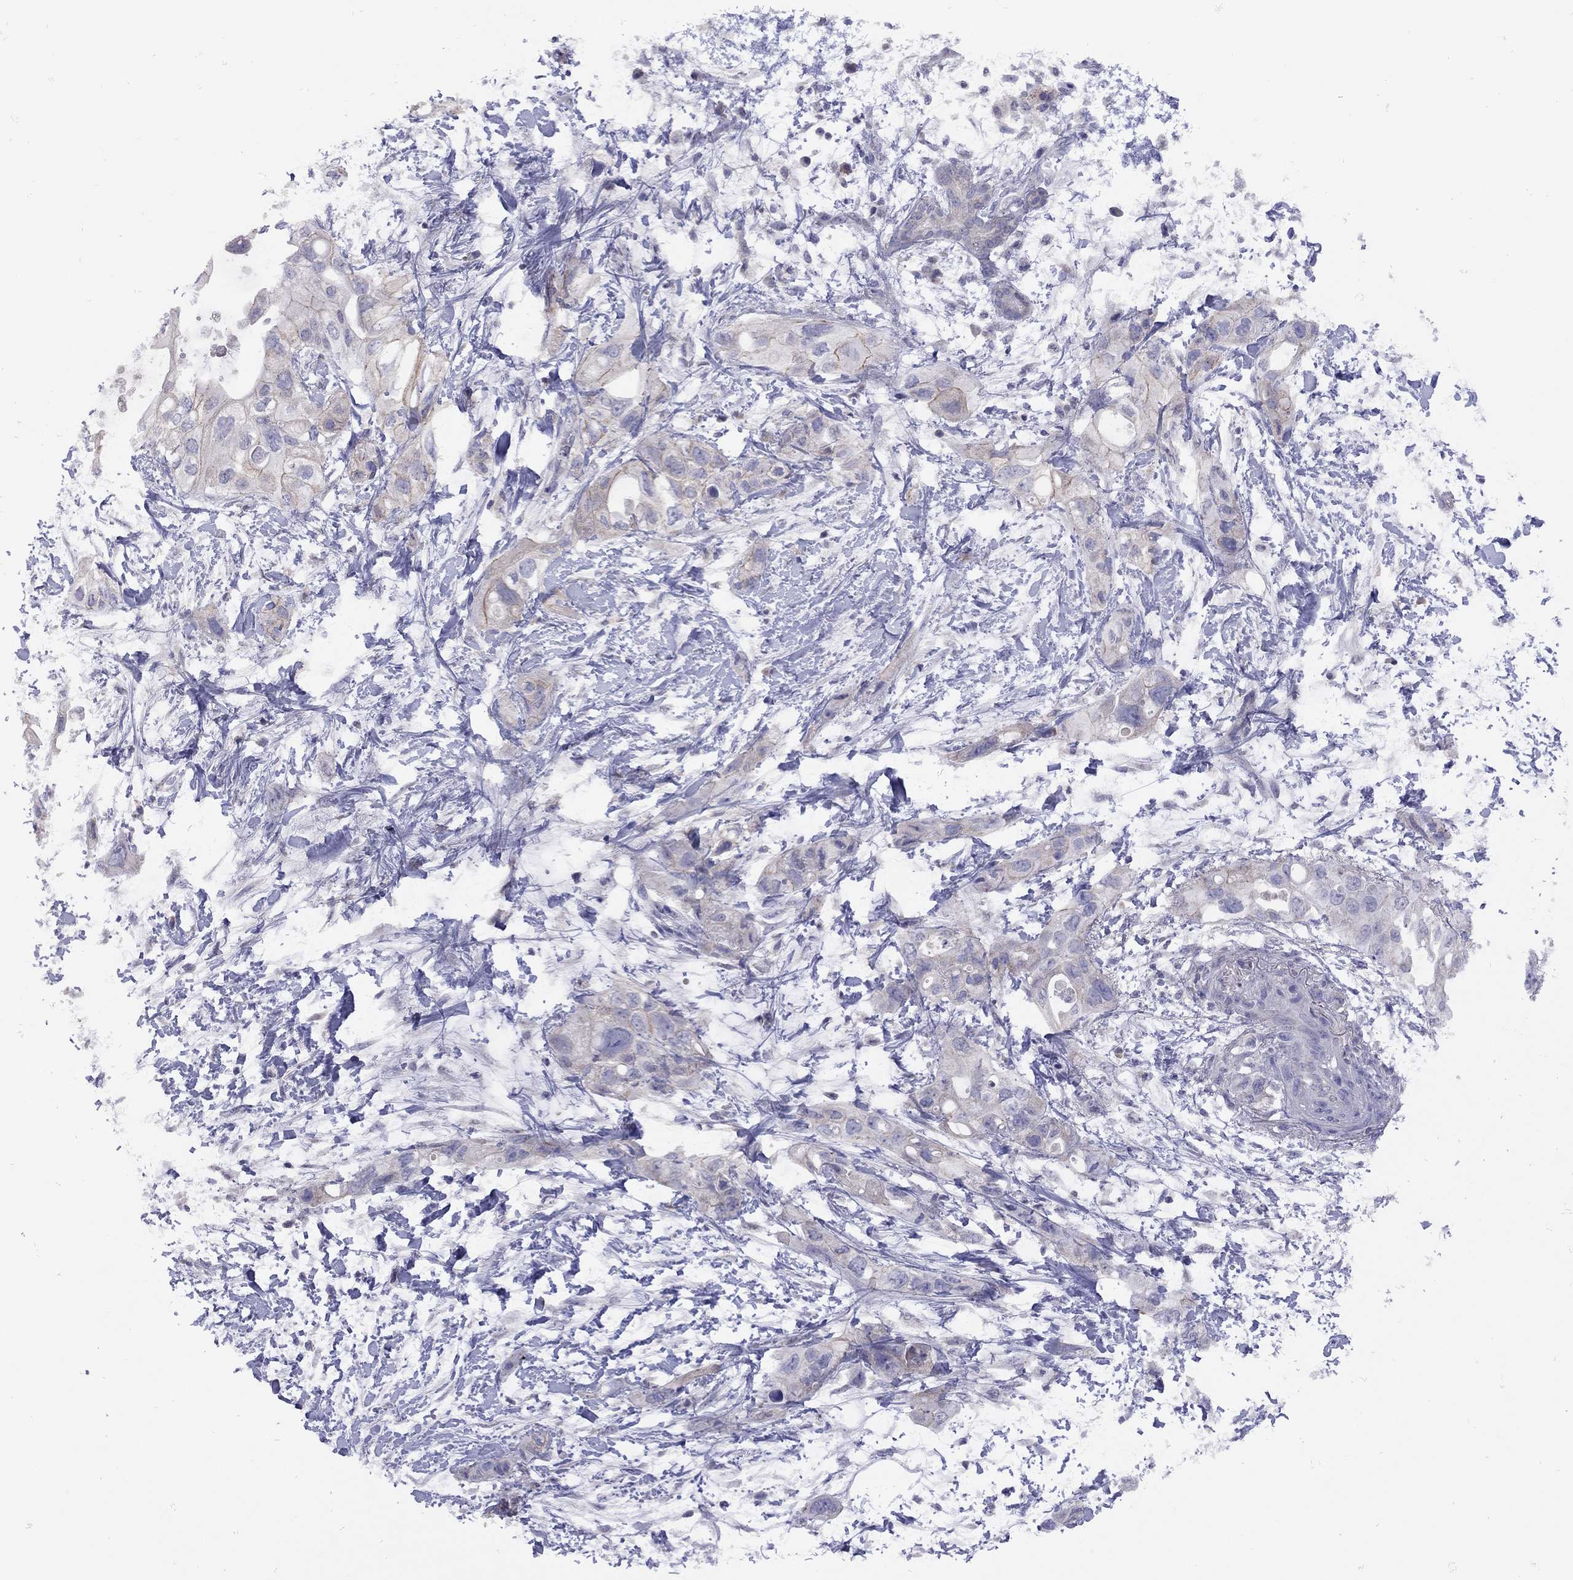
{"staining": {"intensity": "moderate", "quantity": "<25%", "location": "cytoplasmic/membranous"}, "tissue": "pancreatic cancer", "cell_type": "Tumor cells", "image_type": "cancer", "snomed": [{"axis": "morphology", "description": "Adenocarcinoma, NOS"}, {"axis": "topography", "description": "Pancreas"}], "caption": "Adenocarcinoma (pancreatic) stained for a protein reveals moderate cytoplasmic/membranous positivity in tumor cells.", "gene": "RTP5", "patient": {"sex": "female", "age": 72}}